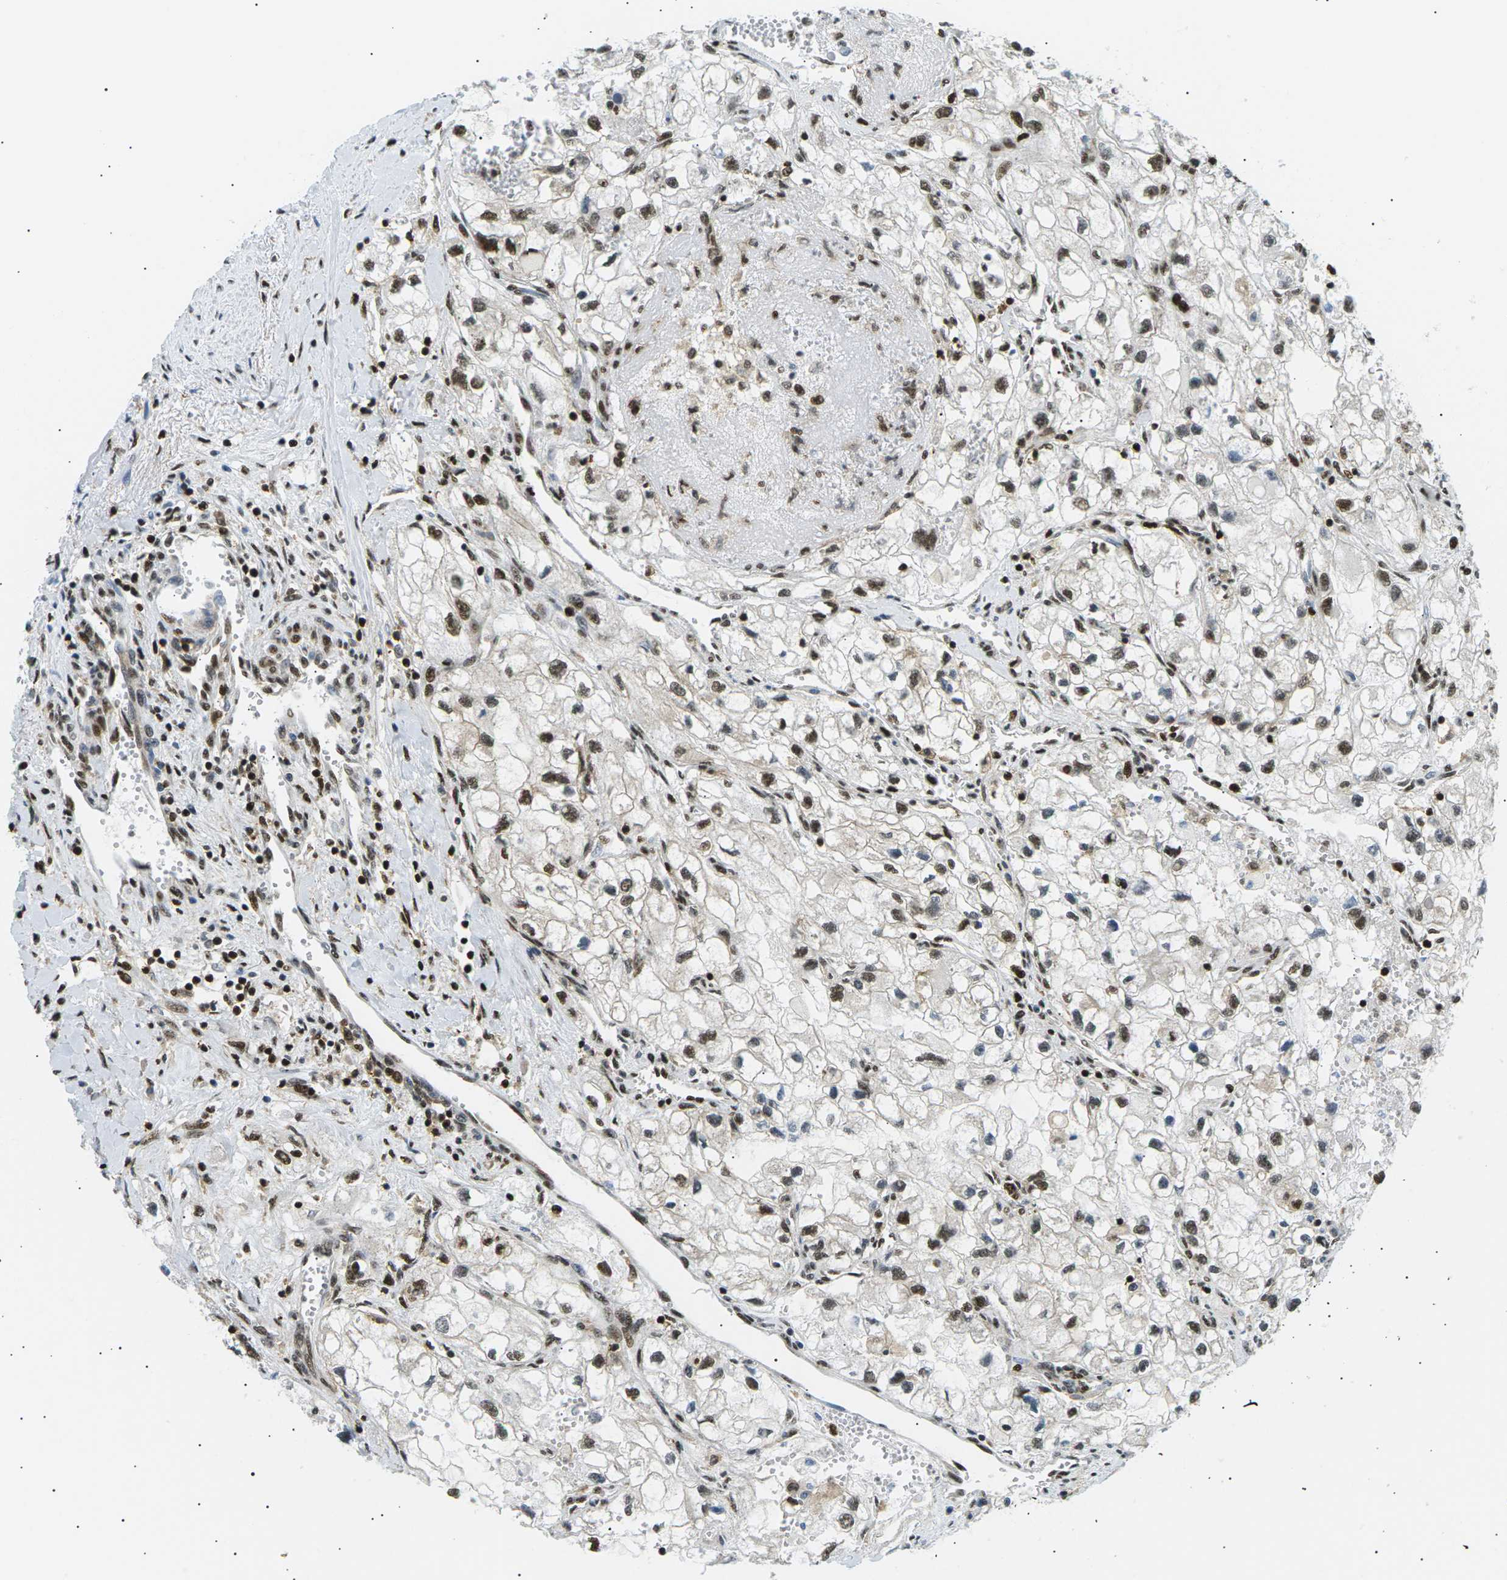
{"staining": {"intensity": "moderate", "quantity": ">75%", "location": "nuclear"}, "tissue": "renal cancer", "cell_type": "Tumor cells", "image_type": "cancer", "snomed": [{"axis": "morphology", "description": "Adenocarcinoma, NOS"}, {"axis": "topography", "description": "Kidney"}], "caption": "This is an image of IHC staining of renal cancer (adenocarcinoma), which shows moderate staining in the nuclear of tumor cells.", "gene": "RPA2", "patient": {"sex": "female", "age": 70}}